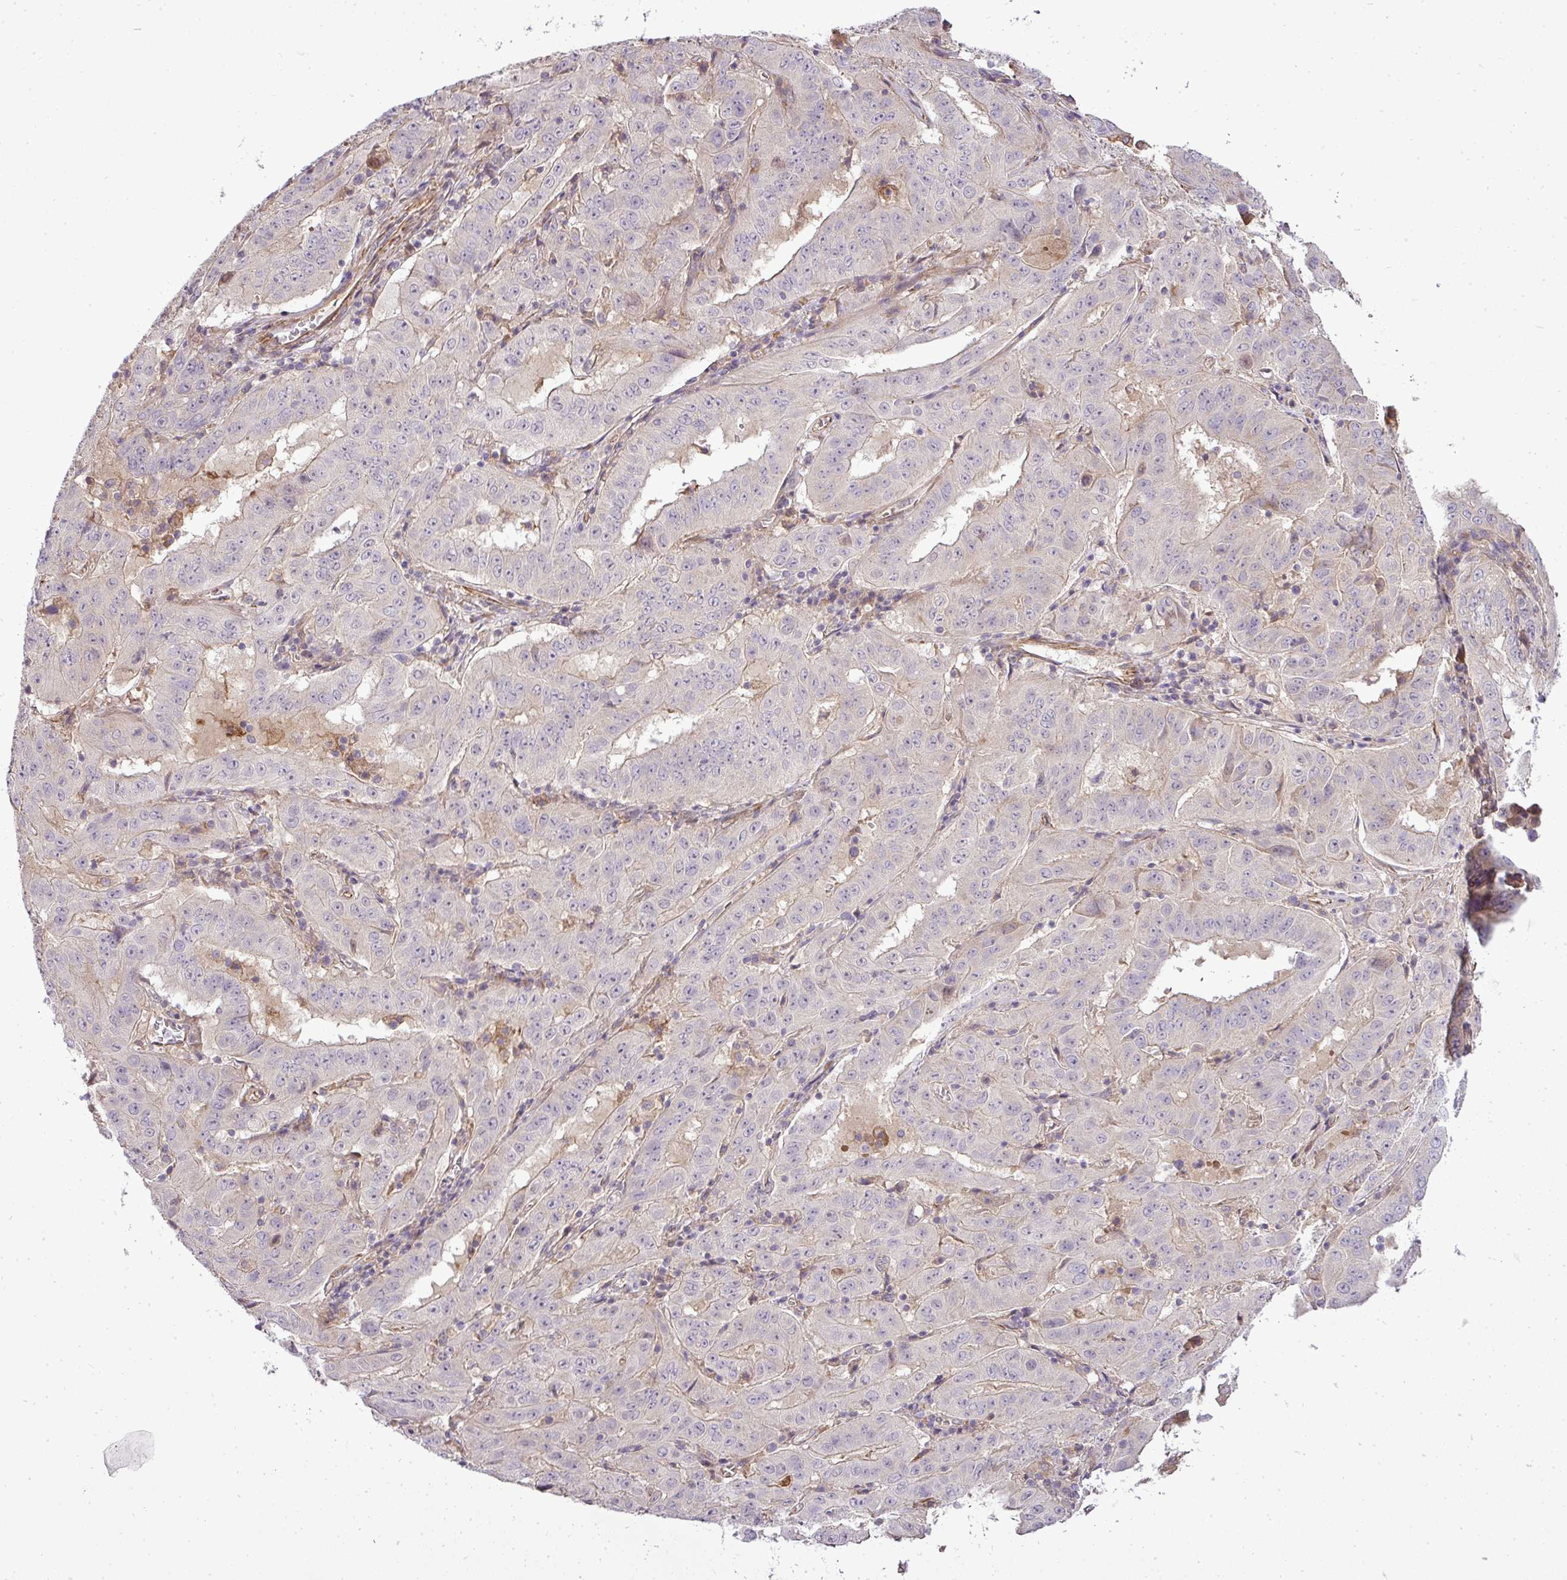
{"staining": {"intensity": "negative", "quantity": "none", "location": "none"}, "tissue": "pancreatic cancer", "cell_type": "Tumor cells", "image_type": "cancer", "snomed": [{"axis": "morphology", "description": "Adenocarcinoma, NOS"}, {"axis": "topography", "description": "Pancreas"}], "caption": "This is an immunohistochemistry photomicrograph of pancreatic cancer (adenocarcinoma). There is no staining in tumor cells.", "gene": "PDRG1", "patient": {"sex": "male", "age": 63}}